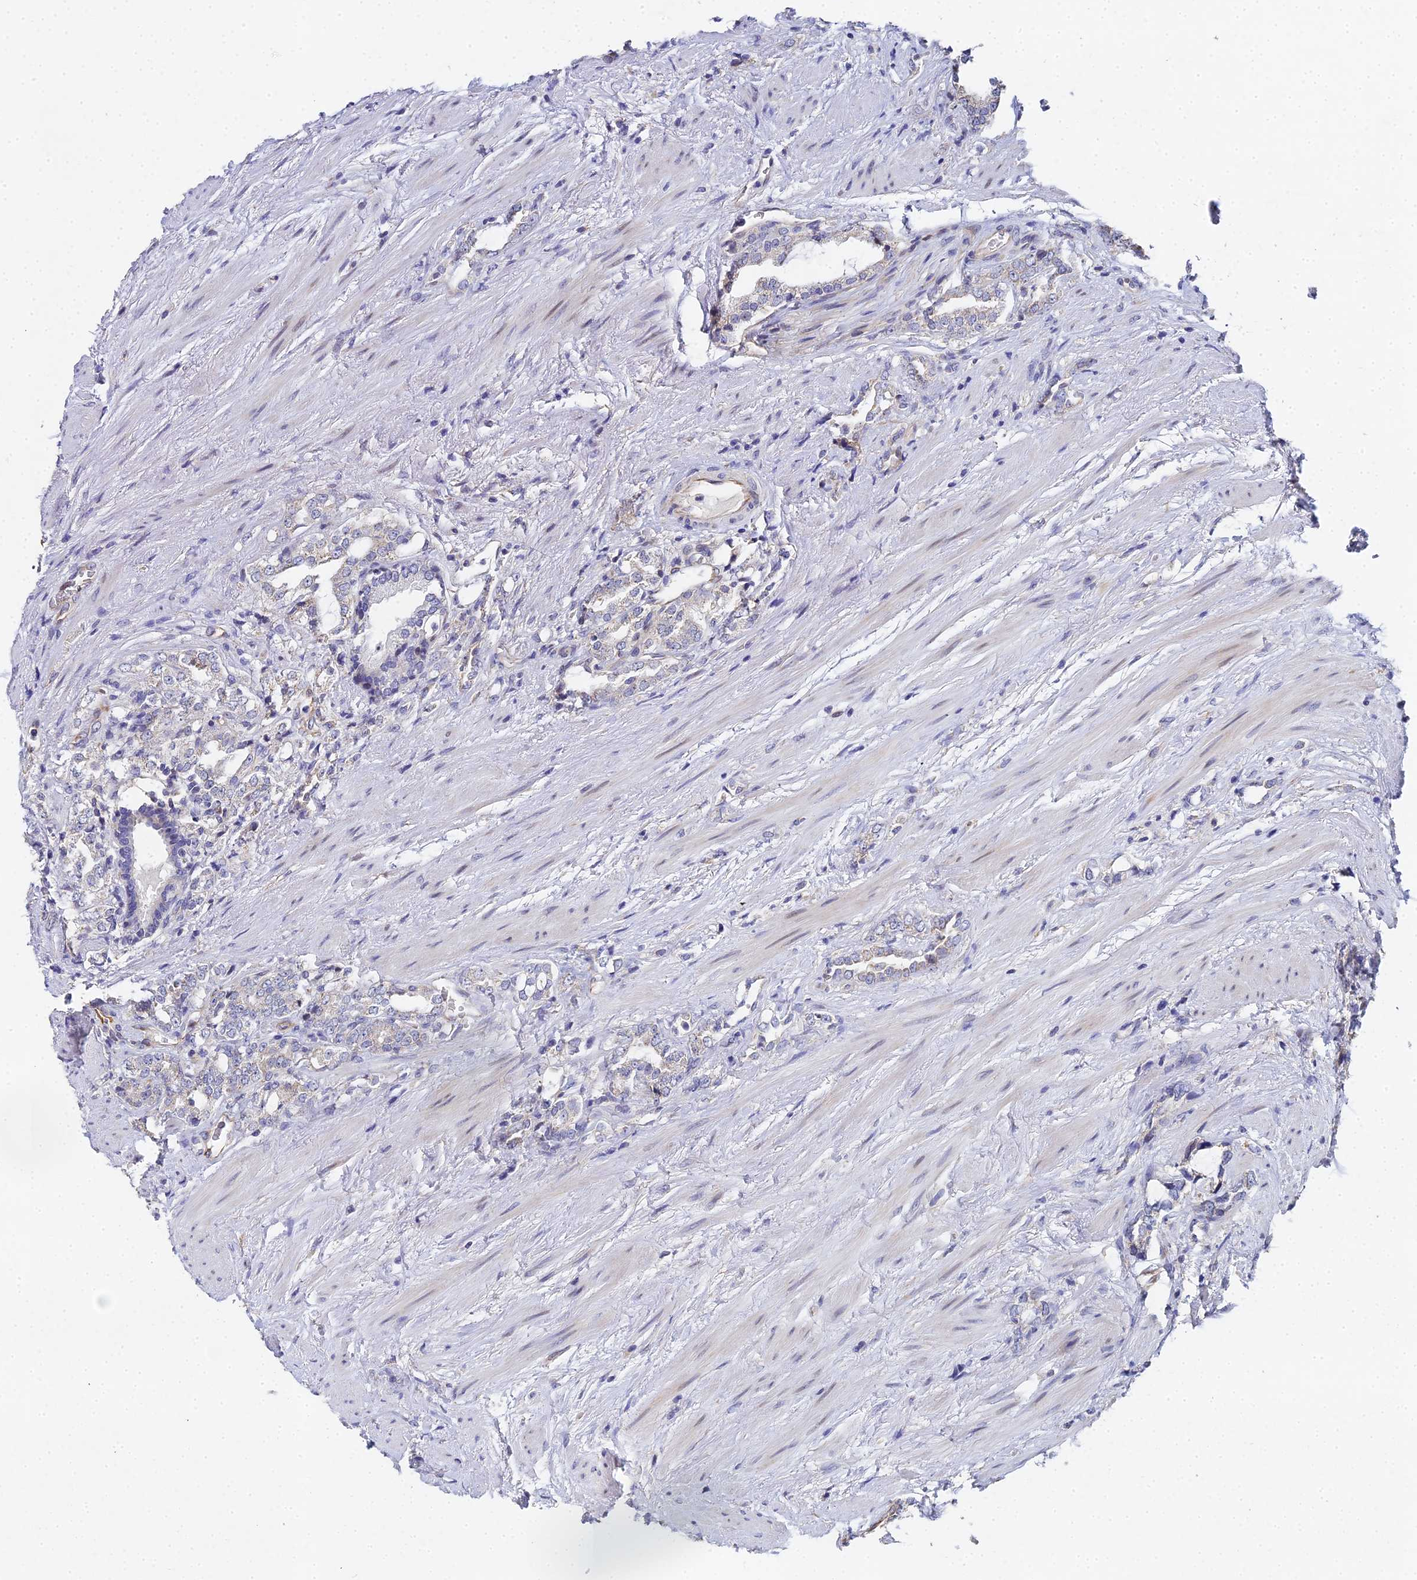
{"staining": {"intensity": "weak", "quantity": "<25%", "location": "cytoplasmic/membranous"}, "tissue": "prostate cancer", "cell_type": "Tumor cells", "image_type": "cancer", "snomed": [{"axis": "morphology", "description": "Adenocarcinoma, High grade"}, {"axis": "topography", "description": "Prostate"}], "caption": "Immunohistochemistry of human prostate high-grade adenocarcinoma displays no expression in tumor cells. The staining is performed using DAB brown chromogen with nuclei counter-stained in using hematoxylin.", "gene": "ENSG00000268674", "patient": {"sex": "male", "age": 64}}